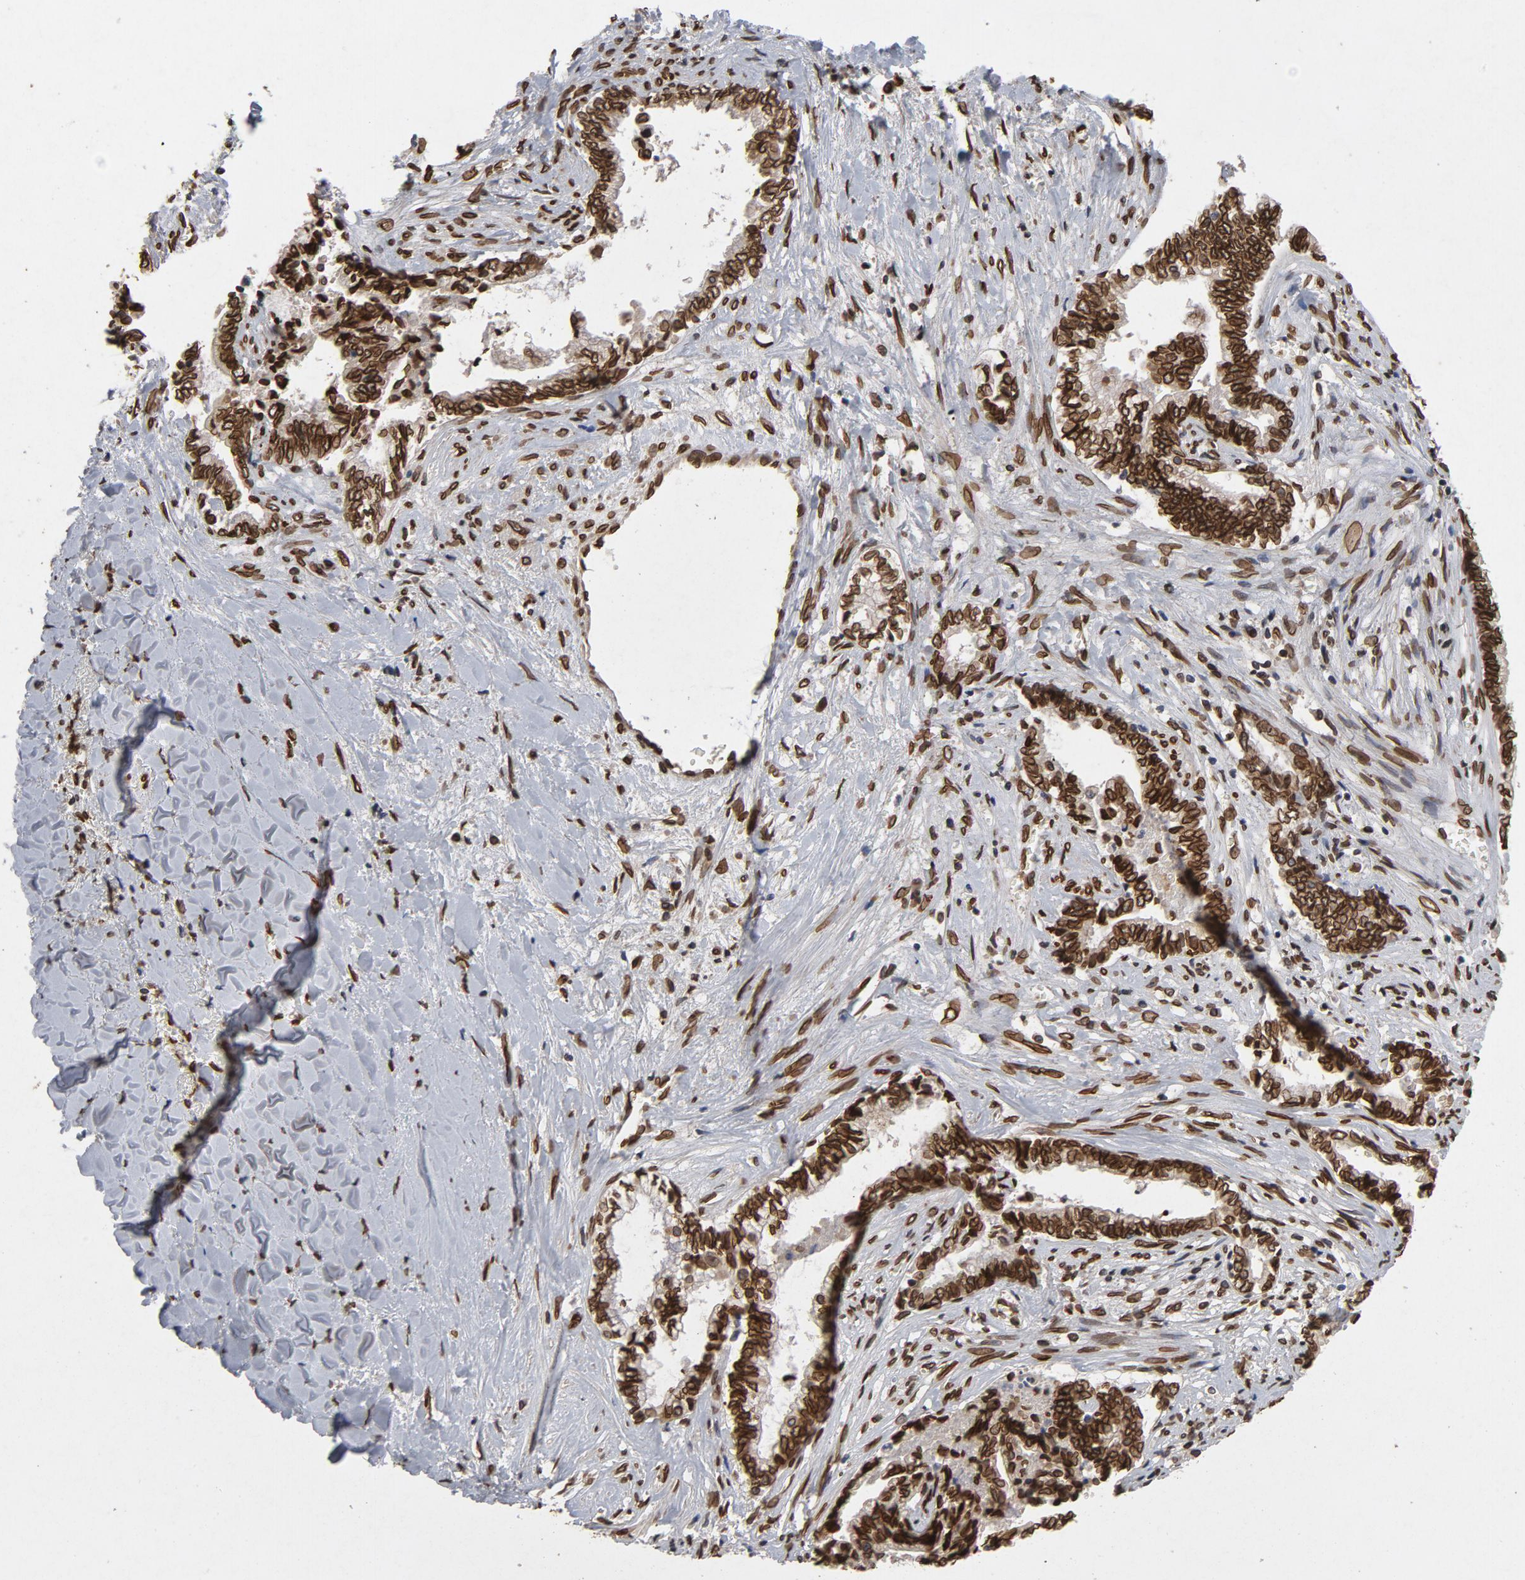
{"staining": {"intensity": "strong", "quantity": ">75%", "location": "cytoplasmic/membranous,nuclear"}, "tissue": "liver cancer", "cell_type": "Tumor cells", "image_type": "cancer", "snomed": [{"axis": "morphology", "description": "Cholangiocarcinoma"}, {"axis": "topography", "description": "Liver"}], "caption": "A high amount of strong cytoplasmic/membranous and nuclear staining is identified in about >75% of tumor cells in cholangiocarcinoma (liver) tissue.", "gene": "LMNA", "patient": {"sex": "male", "age": 57}}